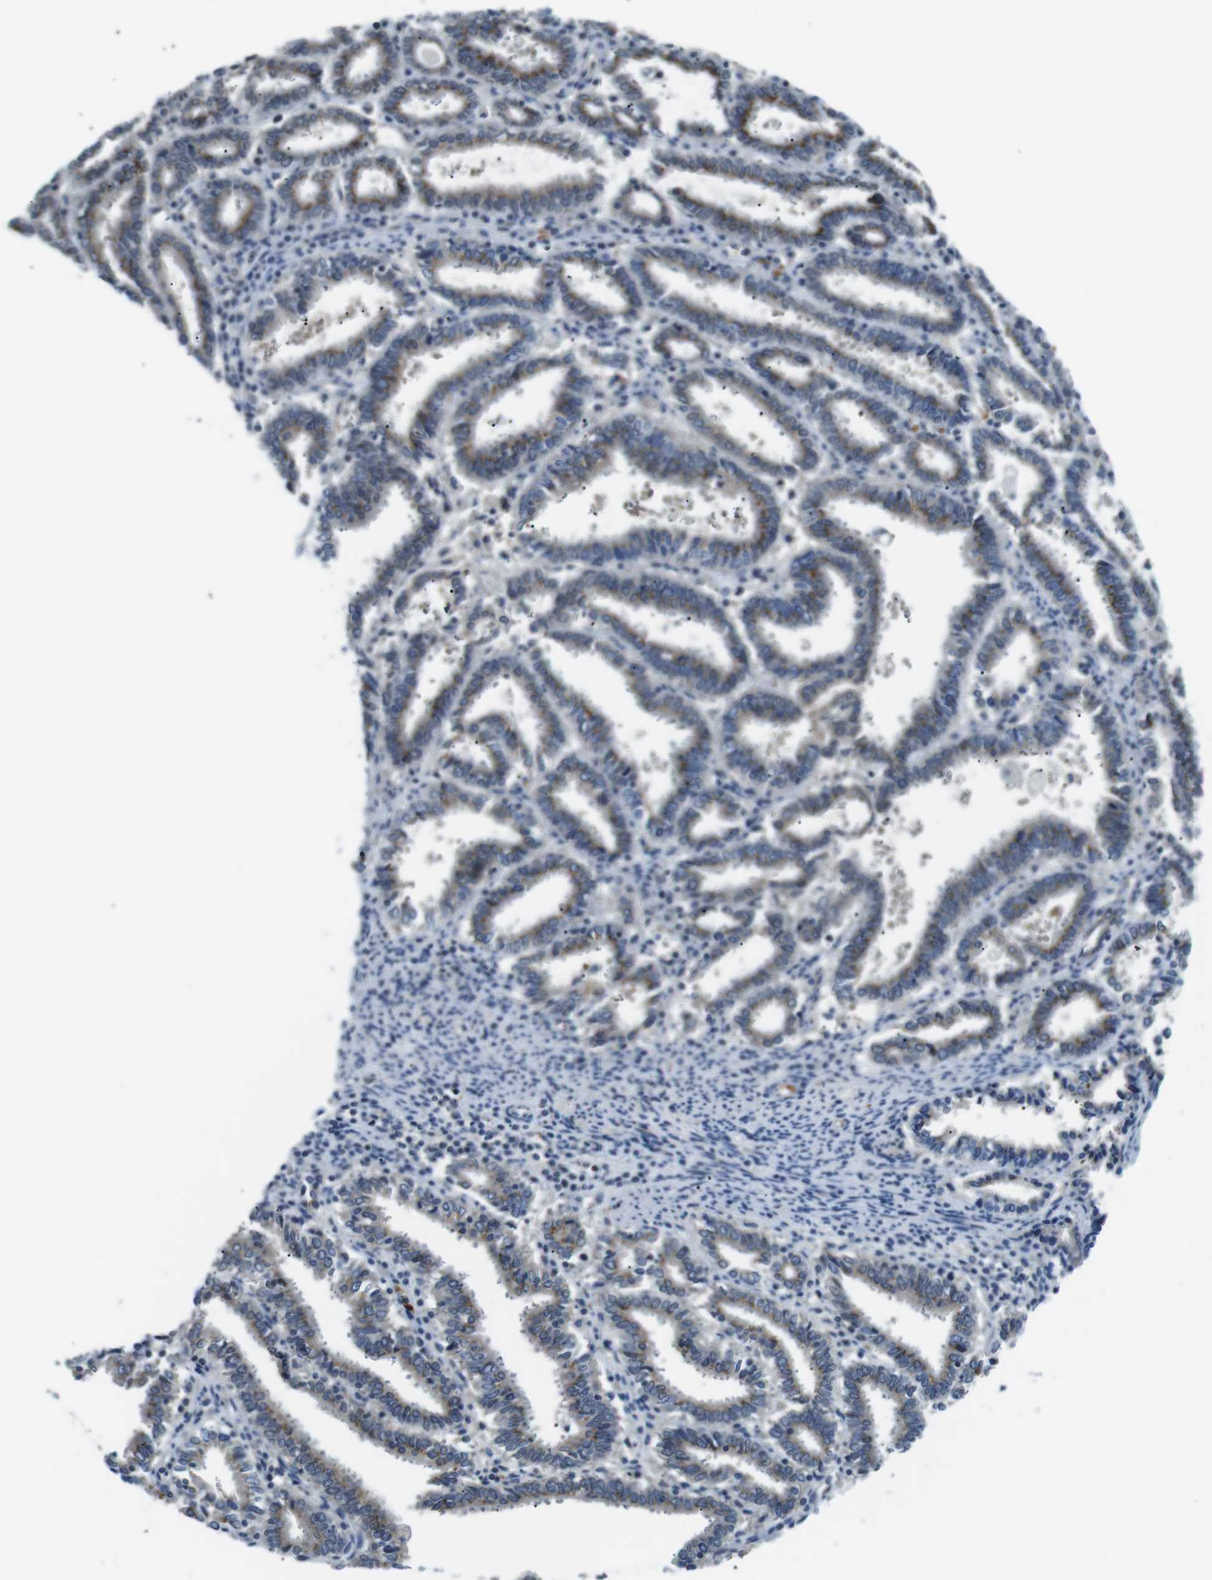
{"staining": {"intensity": "moderate", "quantity": "<25%", "location": "cytoplasmic/membranous"}, "tissue": "endometrial cancer", "cell_type": "Tumor cells", "image_type": "cancer", "snomed": [{"axis": "morphology", "description": "Adenocarcinoma, NOS"}, {"axis": "topography", "description": "Uterus"}], "caption": "Human endometrial adenocarcinoma stained with a brown dye exhibits moderate cytoplasmic/membranous positive staining in about <25% of tumor cells.", "gene": "WSCD1", "patient": {"sex": "female", "age": 83}}